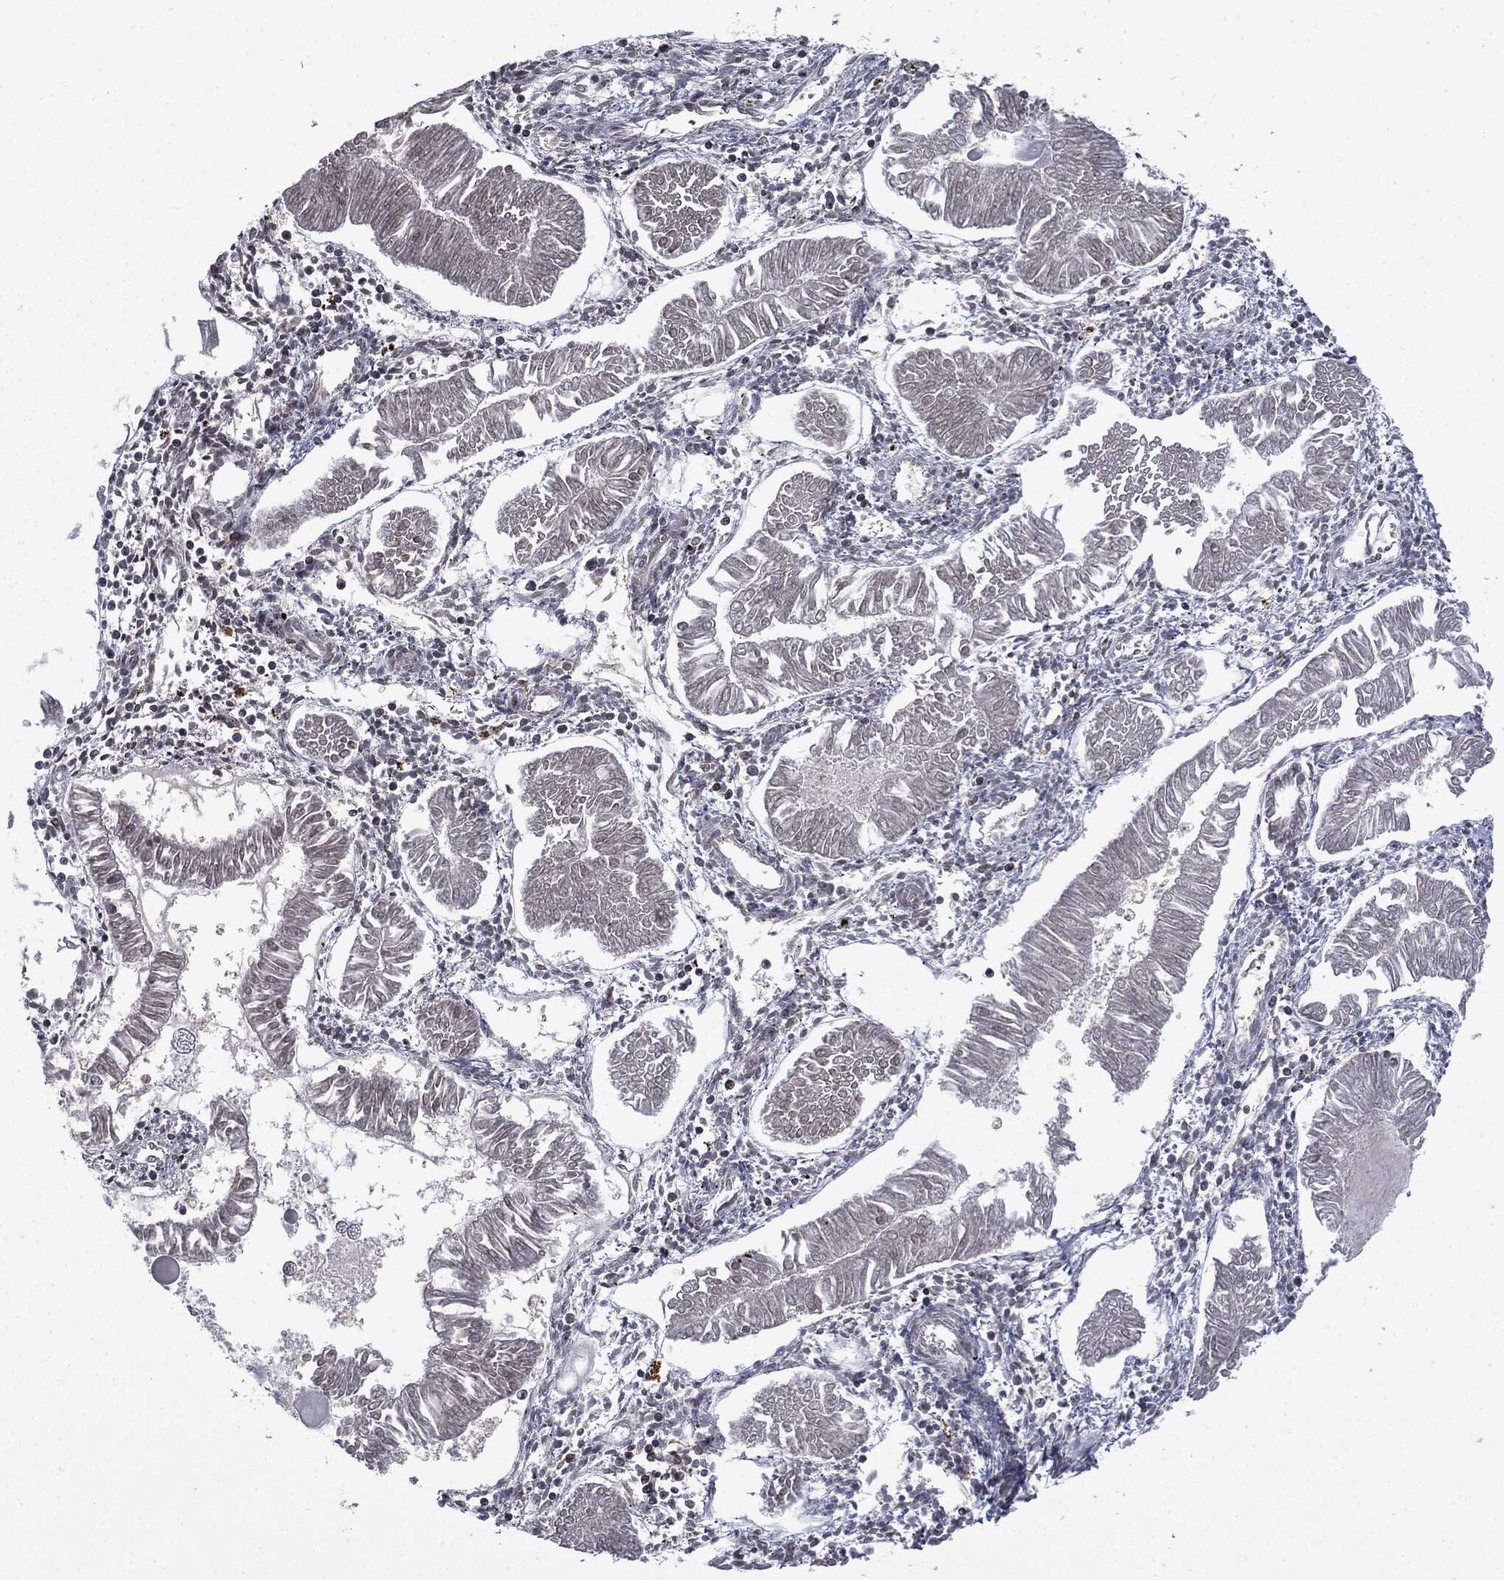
{"staining": {"intensity": "negative", "quantity": "none", "location": "none"}, "tissue": "endometrial cancer", "cell_type": "Tumor cells", "image_type": "cancer", "snomed": [{"axis": "morphology", "description": "Adenocarcinoma, NOS"}, {"axis": "topography", "description": "Endometrium"}], "caption": "The photomicrograph demonstrates no significant positivity in tumor cells of endometrial cancer. (DAB immunohistochemistry (IHC), high magnification).", "gene": "SNX5", "patient": {"sex": "female", "age": 53}}